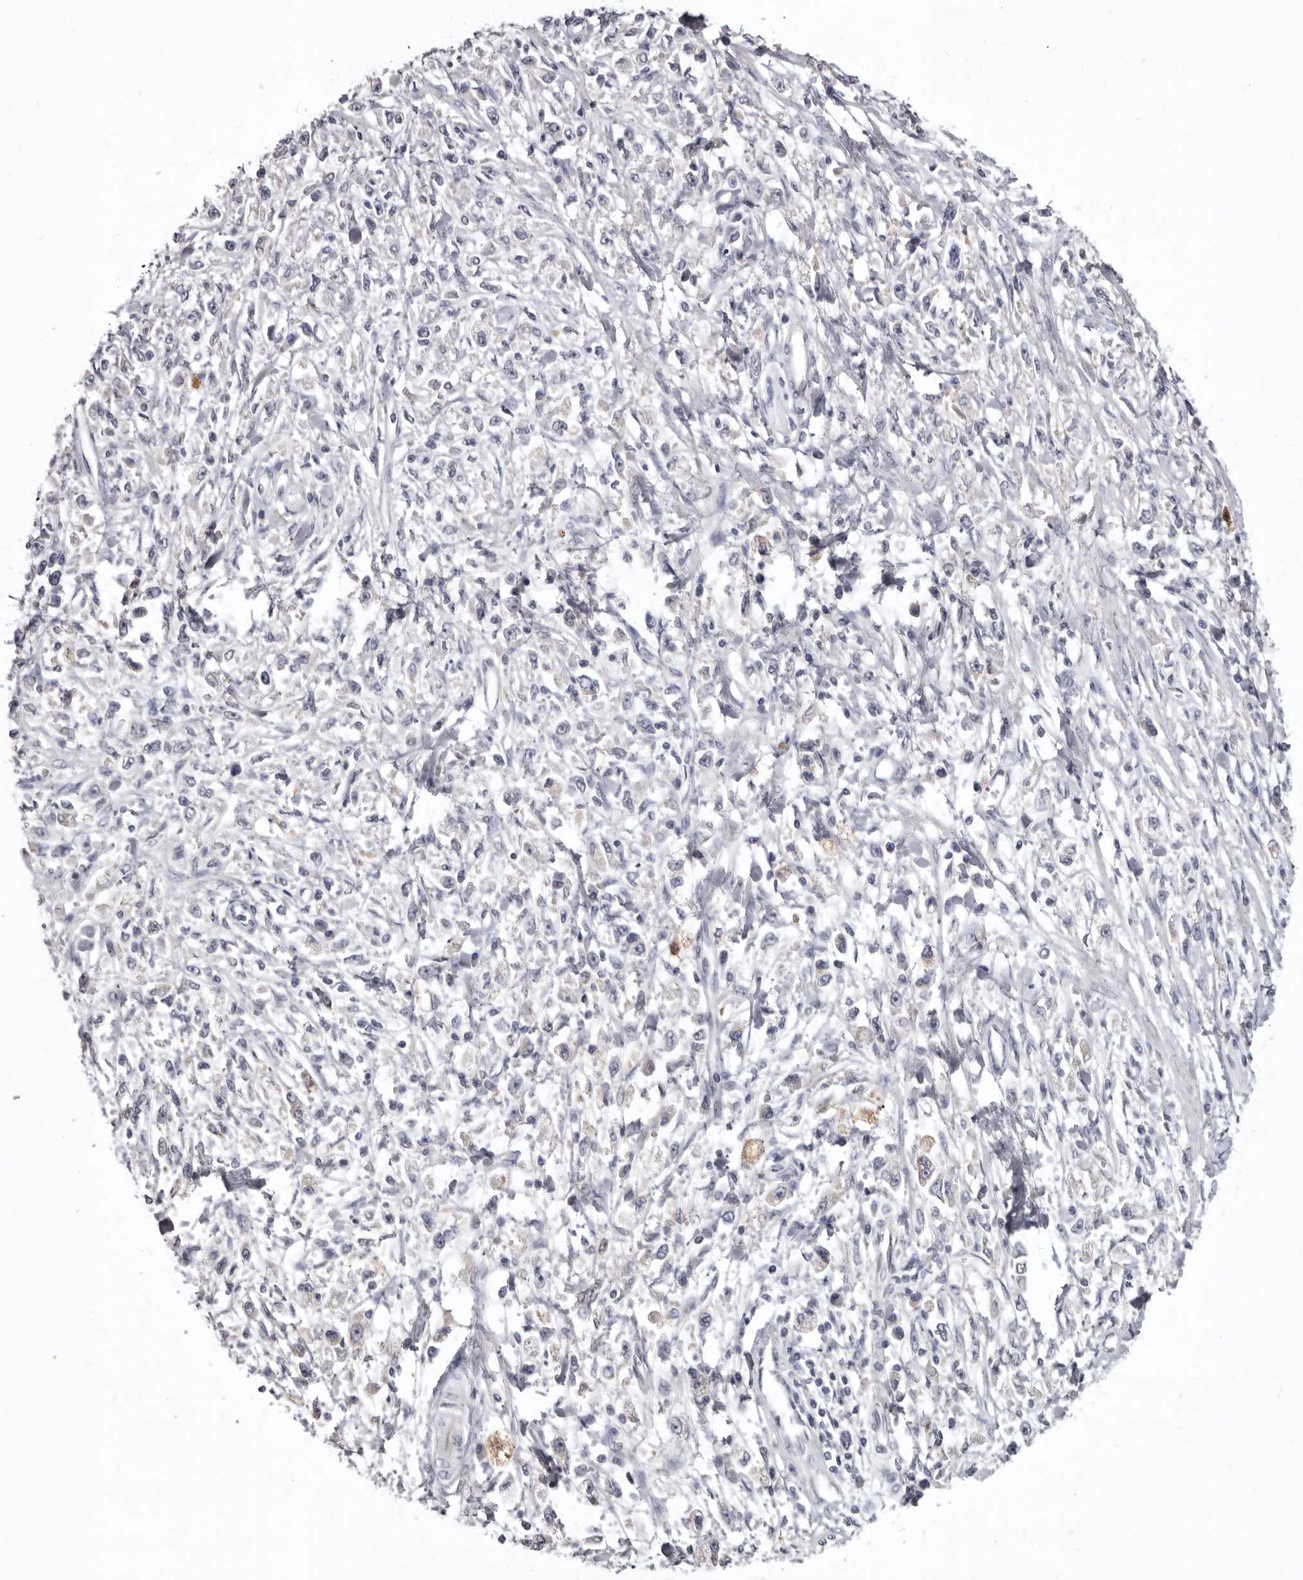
{"staining": {"intensity": "negative", "quantity": "none", "location": "none"}, "tissue": "stomach cancer", "cell_type": "Tumor cells", "image_type": "cancer", "snomed": [{"axis": "morphology", "description": "Adenocarcinoma, NOS"}, {"axis": "topography", "description": "Stomach"}], "caption": "The IHC micrograph has no significant staining in tumor cells of adenocarcinoma (stomach) tissue.", "gene": "SULT1E1", "patient": {"sex": "female", "age": 59}}